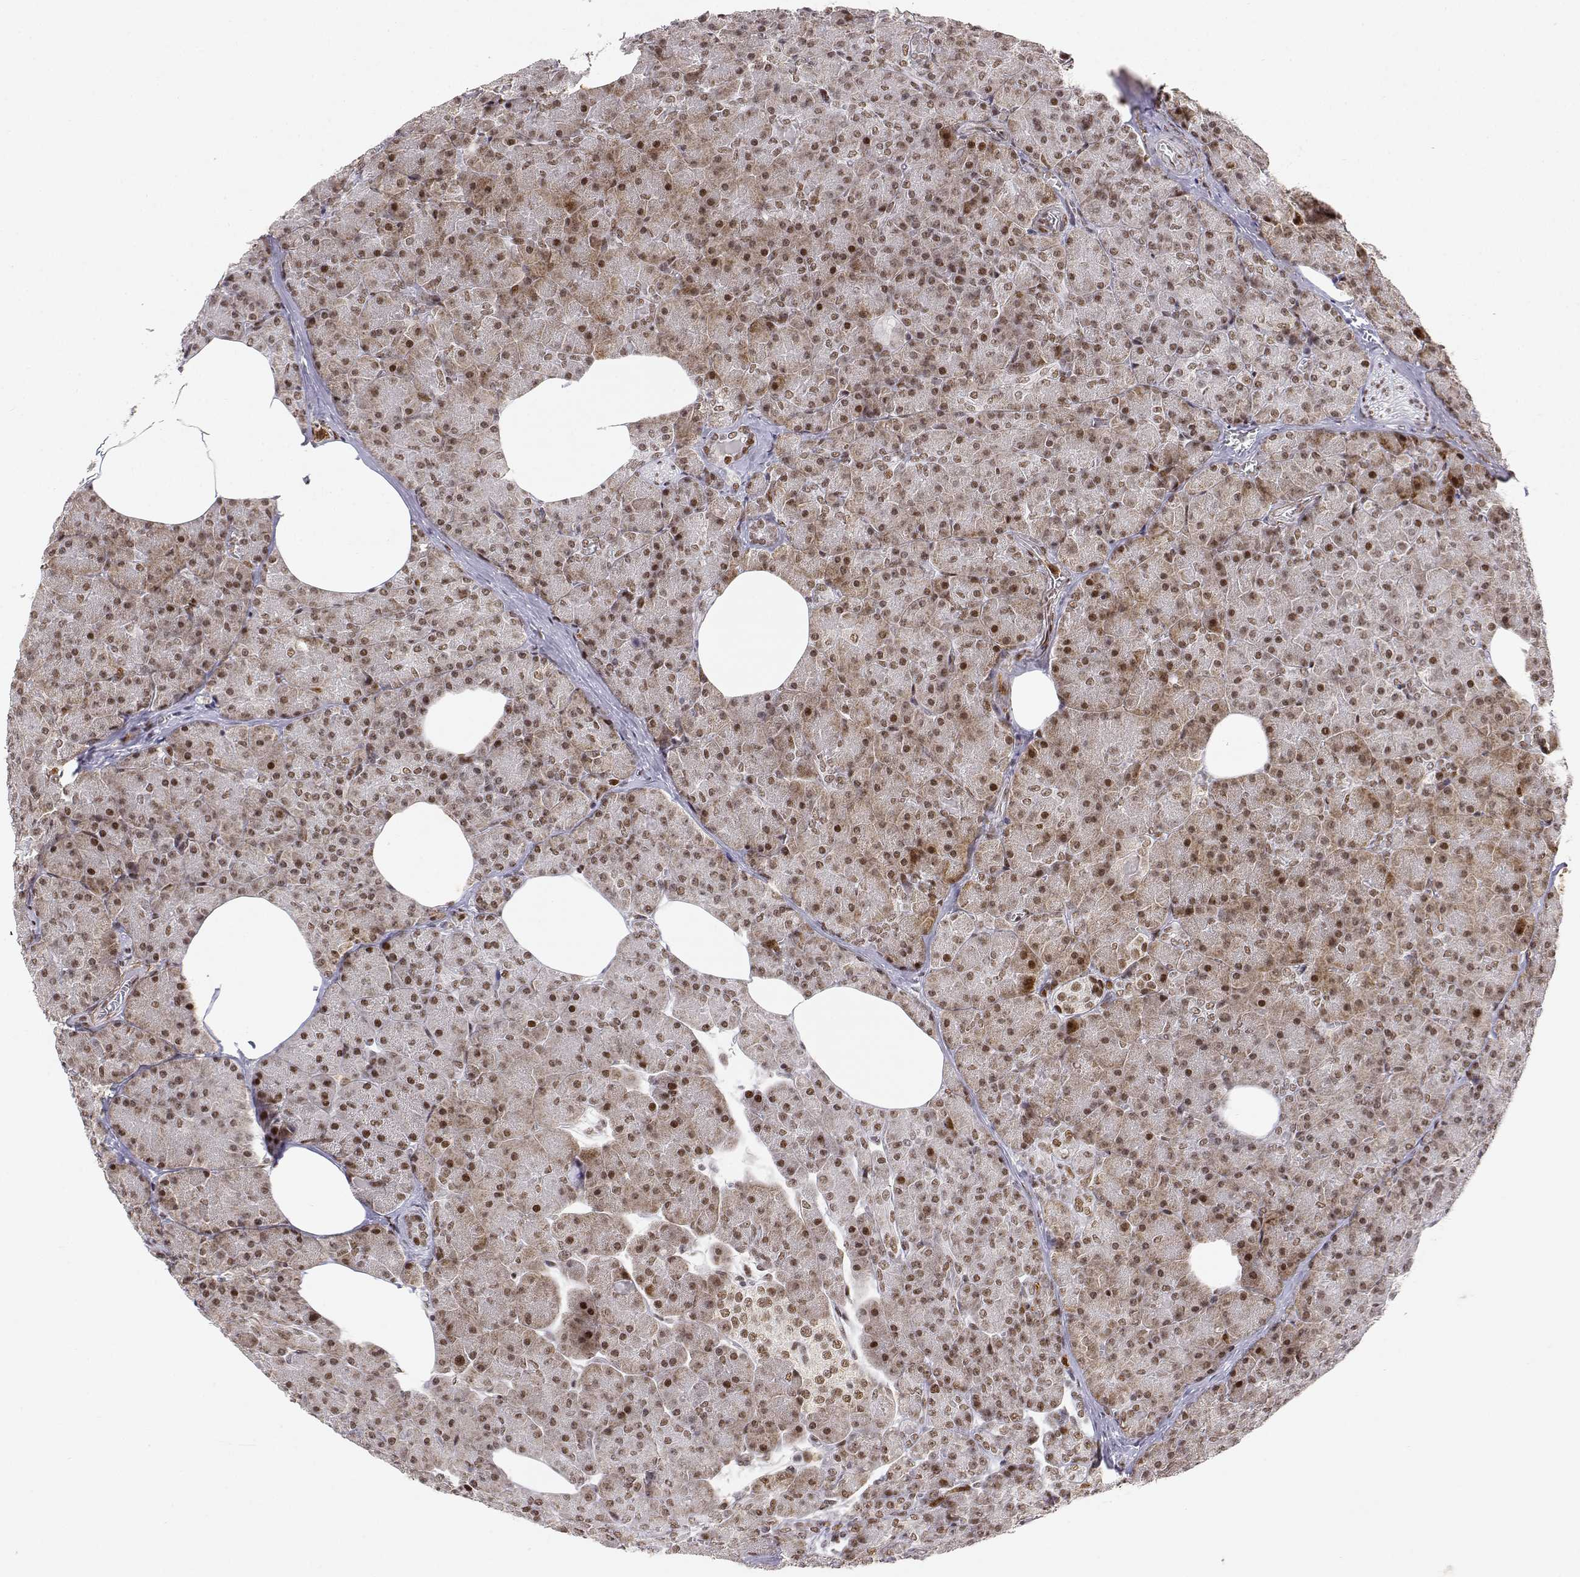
{"staining": {"intensity": "moderate", "quantity": ">75%", "location": "nuclear"}, "tissue": "pancreas", "cell_type": "Exocrine glandular cells", "image_type": "normal", "snomed": [{"axis": "morphology", "description": "Normal tissue, NOS"}, {"axis": "topography", "description": "Pancreas"}], "caption": "Immunohistochemistry (IHC) micrograph of benign pancreas stained for a protein (brown), which displays medium levels of moderate nuclear staining in about >75% of exocrine glandular cells.", "gene": "RSF1", "patient": {"sex": "female", "age": 45}}